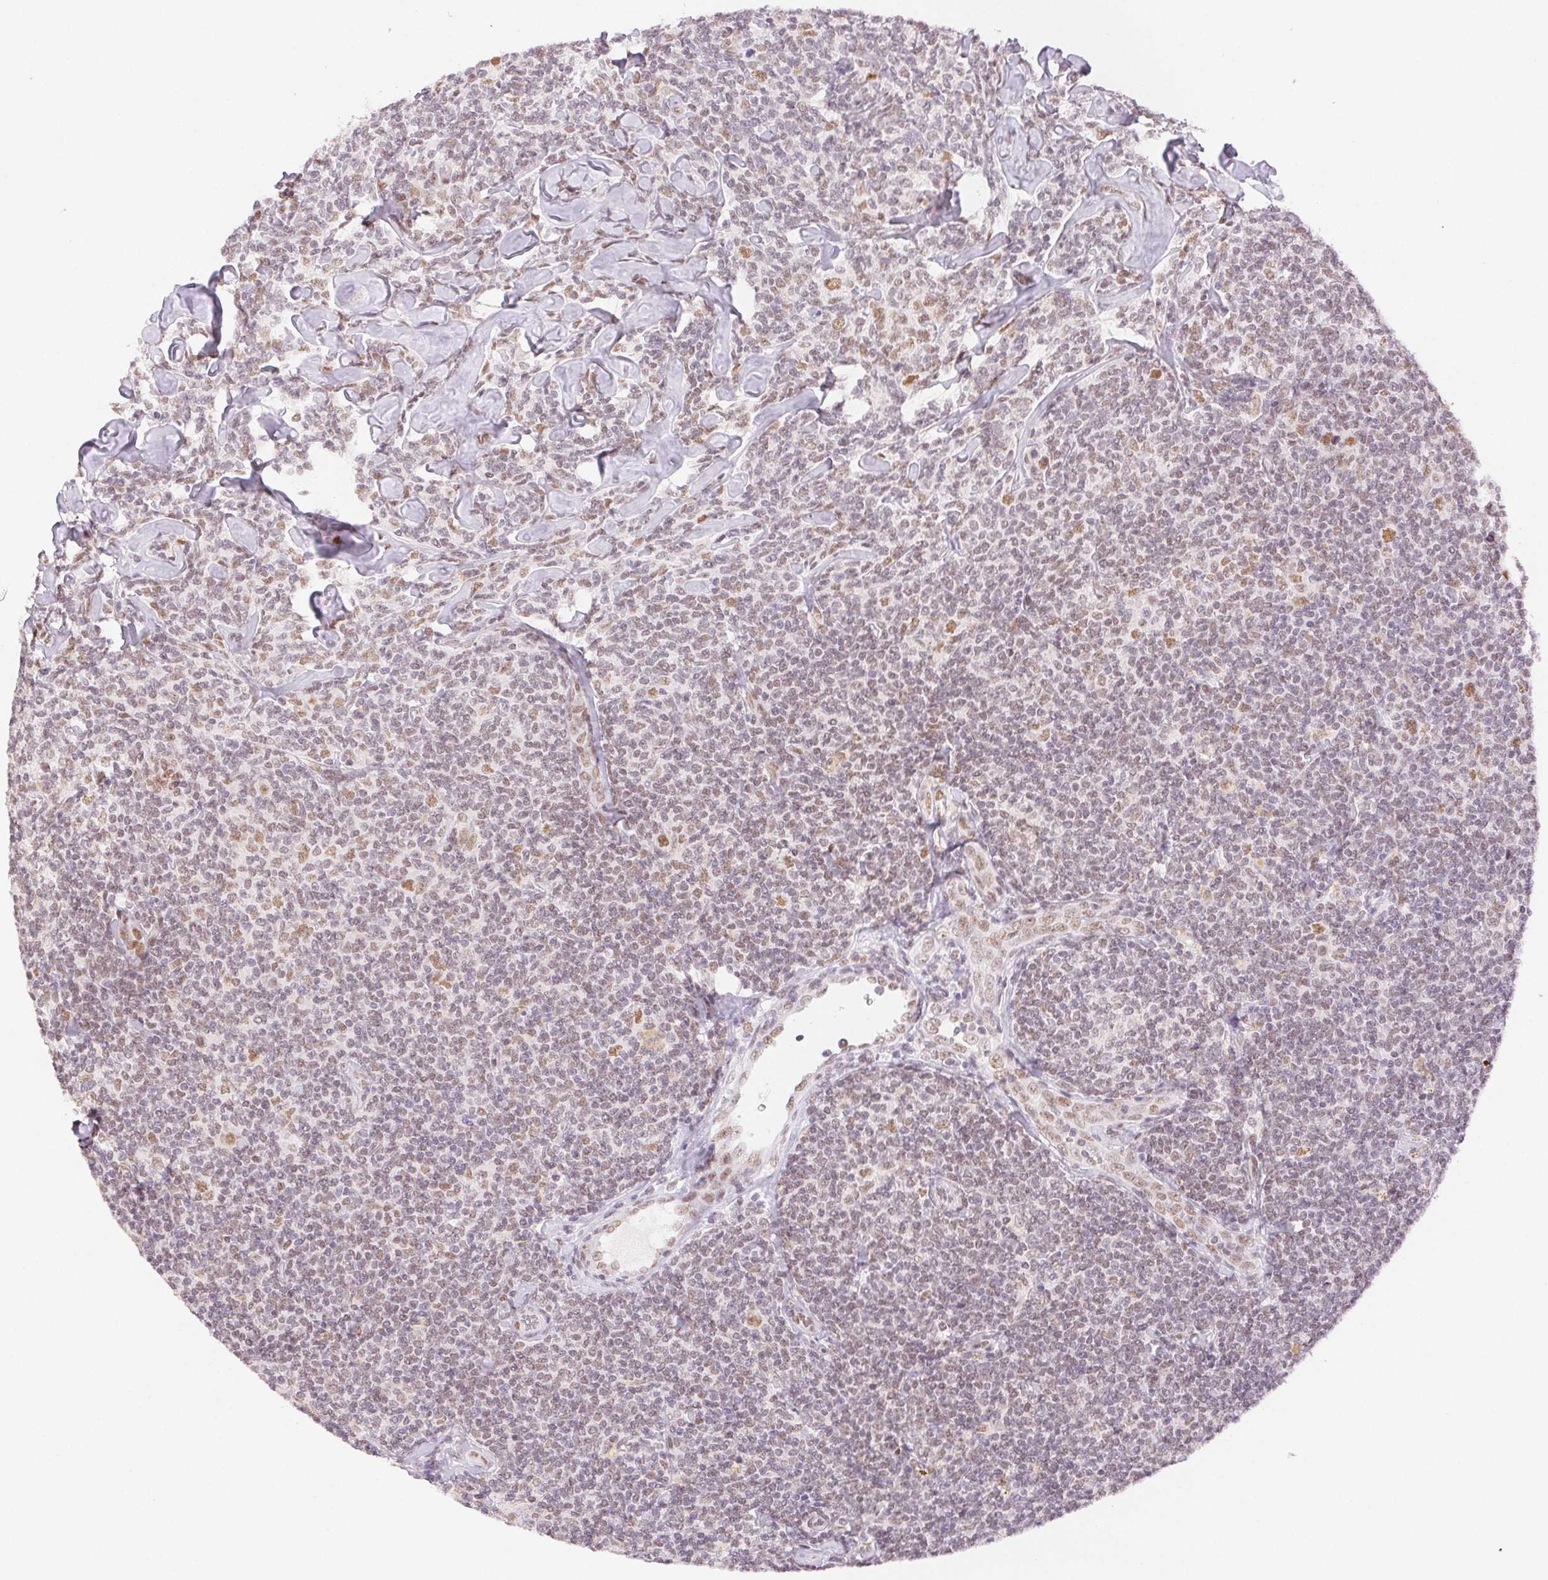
{"staining": {"intensity": "moderate", "quantity": "25%-75%", "location": "nuclear"}, "tissue": "lymphoma", "cell_type": "Tumor cells", "image_type": "cancer", "snomed": [{"axis": "morphology", "description": "Malignant lymphoma, non-Hodgkin's type, Low grade"}, {"axis": "topography", "description": "Lymph node"}], "caption": "Immunohistochemistry (IHC) staining of low-grade malignant lymphoma, non-Hodgkin's type, which shows medium levels of moderate nuclear positivity in approximately 25%-75% of tumor cells indicating moderate nuclear protein positivity. The staining was performed using DAB (3,3'-diaminobenzidine) (brown) for protein detection and nuclei were counterstained in hematoxylin (blue).", "gene": "H2AZ2", "patient": {"sex": "female", "age": 56}}